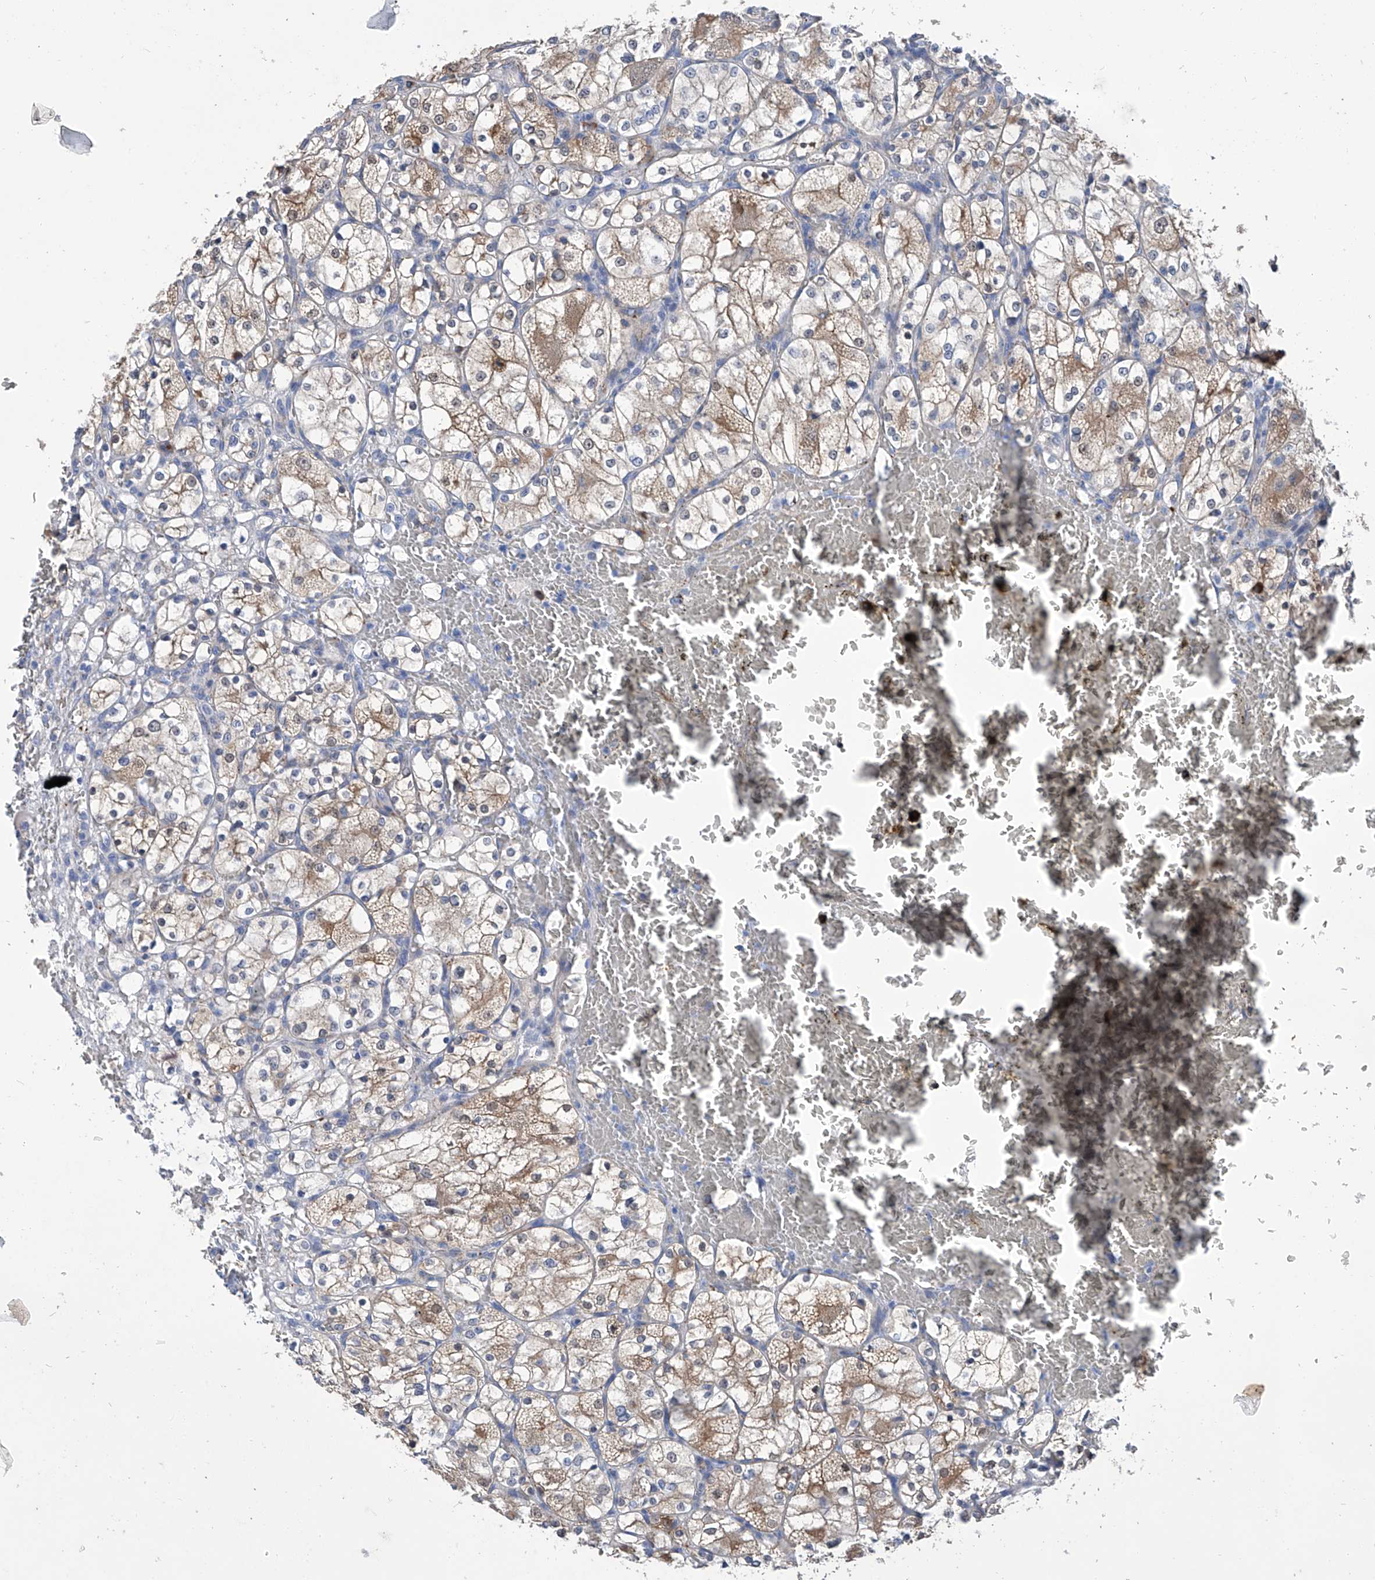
{"staining": {"intensity": "weak", "quantity": "25%-75%", "location": "cytoplasmic/membranous"}, "tissue": "renal cancer", "cell_type": "Tumor cells", "image_type": "cancer", "snomed": [{"axis": "morphology", "description": "Adenocarcinoma, NOS"}, {"axis": "topography", "description": "Kidney"}], "caption": "Tumor cells reveal weak cytoplasmic/membranous expression in about 25%-75% of cells in adenocarcinoma (renal).", "gene": "GPT", "patient": {"sex": "female", "age": 69}}